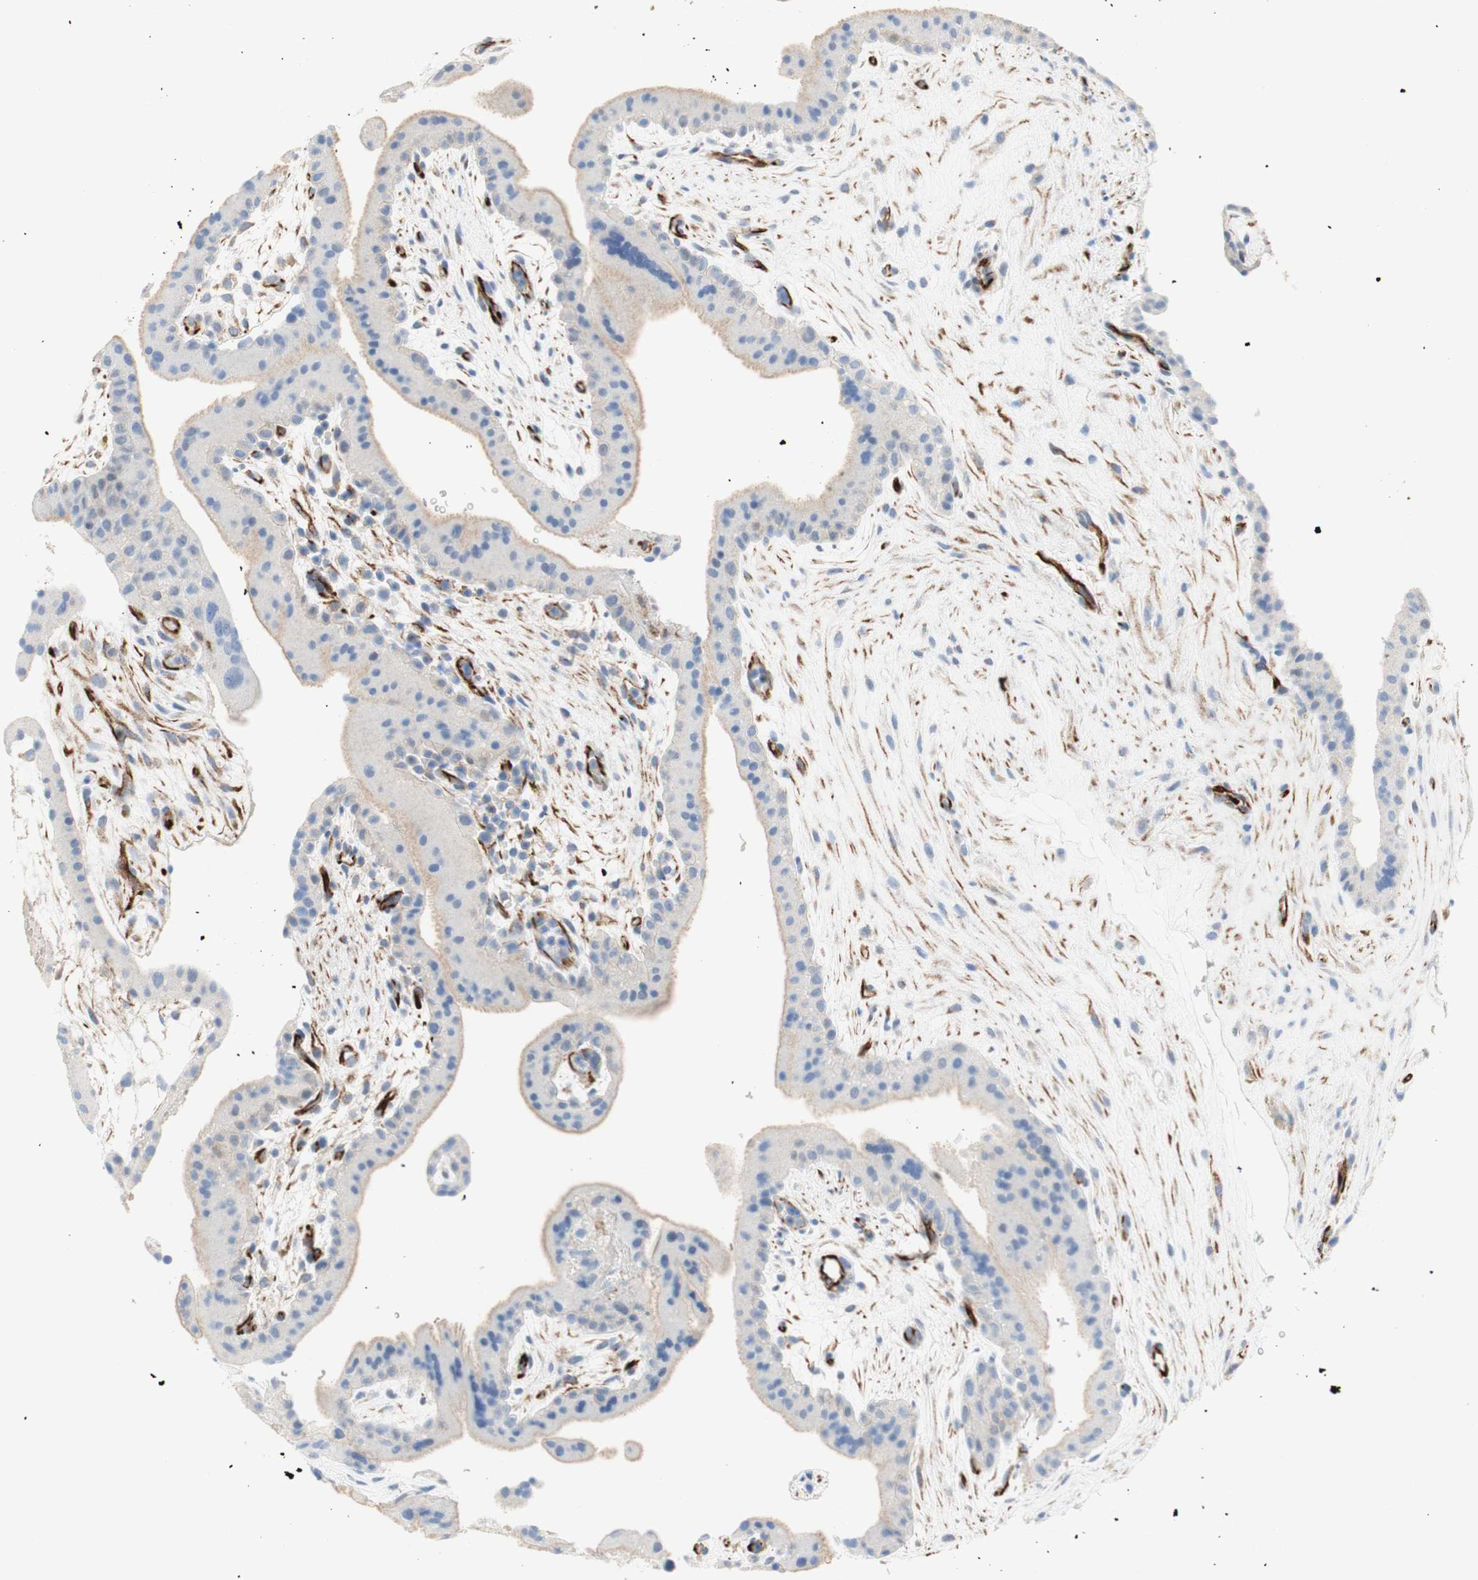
{"staining": {"intensity": "negative", "quantity": "none", "location": "none"}, "tissue": "placenta", "cell_type": "Decidual cells", "image_type": "normal", "snomed": [{"axis": "morphology", "description": "Normal tissue, NOS"}, {"axis": "topography", "description": "Placenta"}], "caption": "Immunohistochemistry of unremarkable human placenta demonstrates no expression in decidual cells. (Stains: DAB (3,3'-diaminobenzidine) IHC with hematoxylin counter stain, Microscopy: brightfield microscopy at high magnification).", "gene": "POU2AF1", "patient": {"sex": "female", "age": 19}}